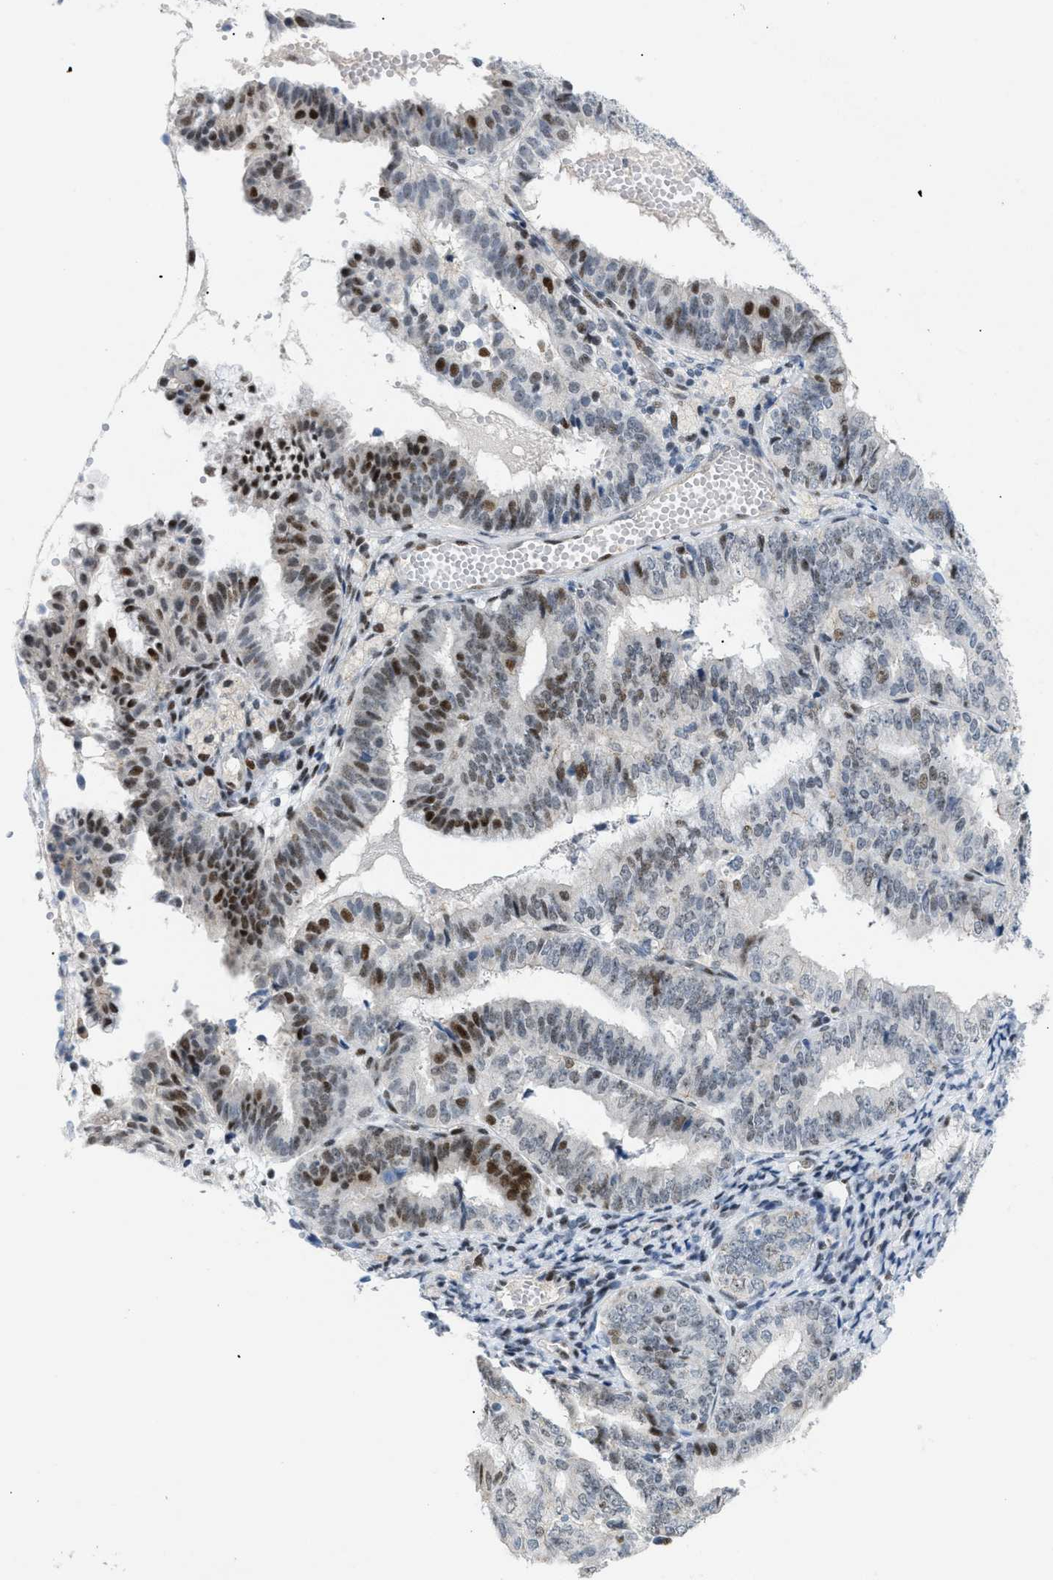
{"staining": {"intensity": "strong", "quantity": "<25%", "location": "nuclear"}, "tissue": "endometrial cancer", "cell_type": "Tumor cells", "image_type": "cancer", "snomed": [{"axis": "morphology", "description": "Adenocarcinoma, NOS"}, {"axis": "topography", "description": "Endometrium"}], "caption": "Immunohistochemical staining of endometrial cancer (adenocarcinoma) demonstrates medium levels of strong nuclear expression in about <25% of tumor cells. Immunohistochemistry (ihc) stains the protein in brown and the nuclei are stained blue.", "gene": "MED1", "patient": {"sex": "female", "age": 63}}